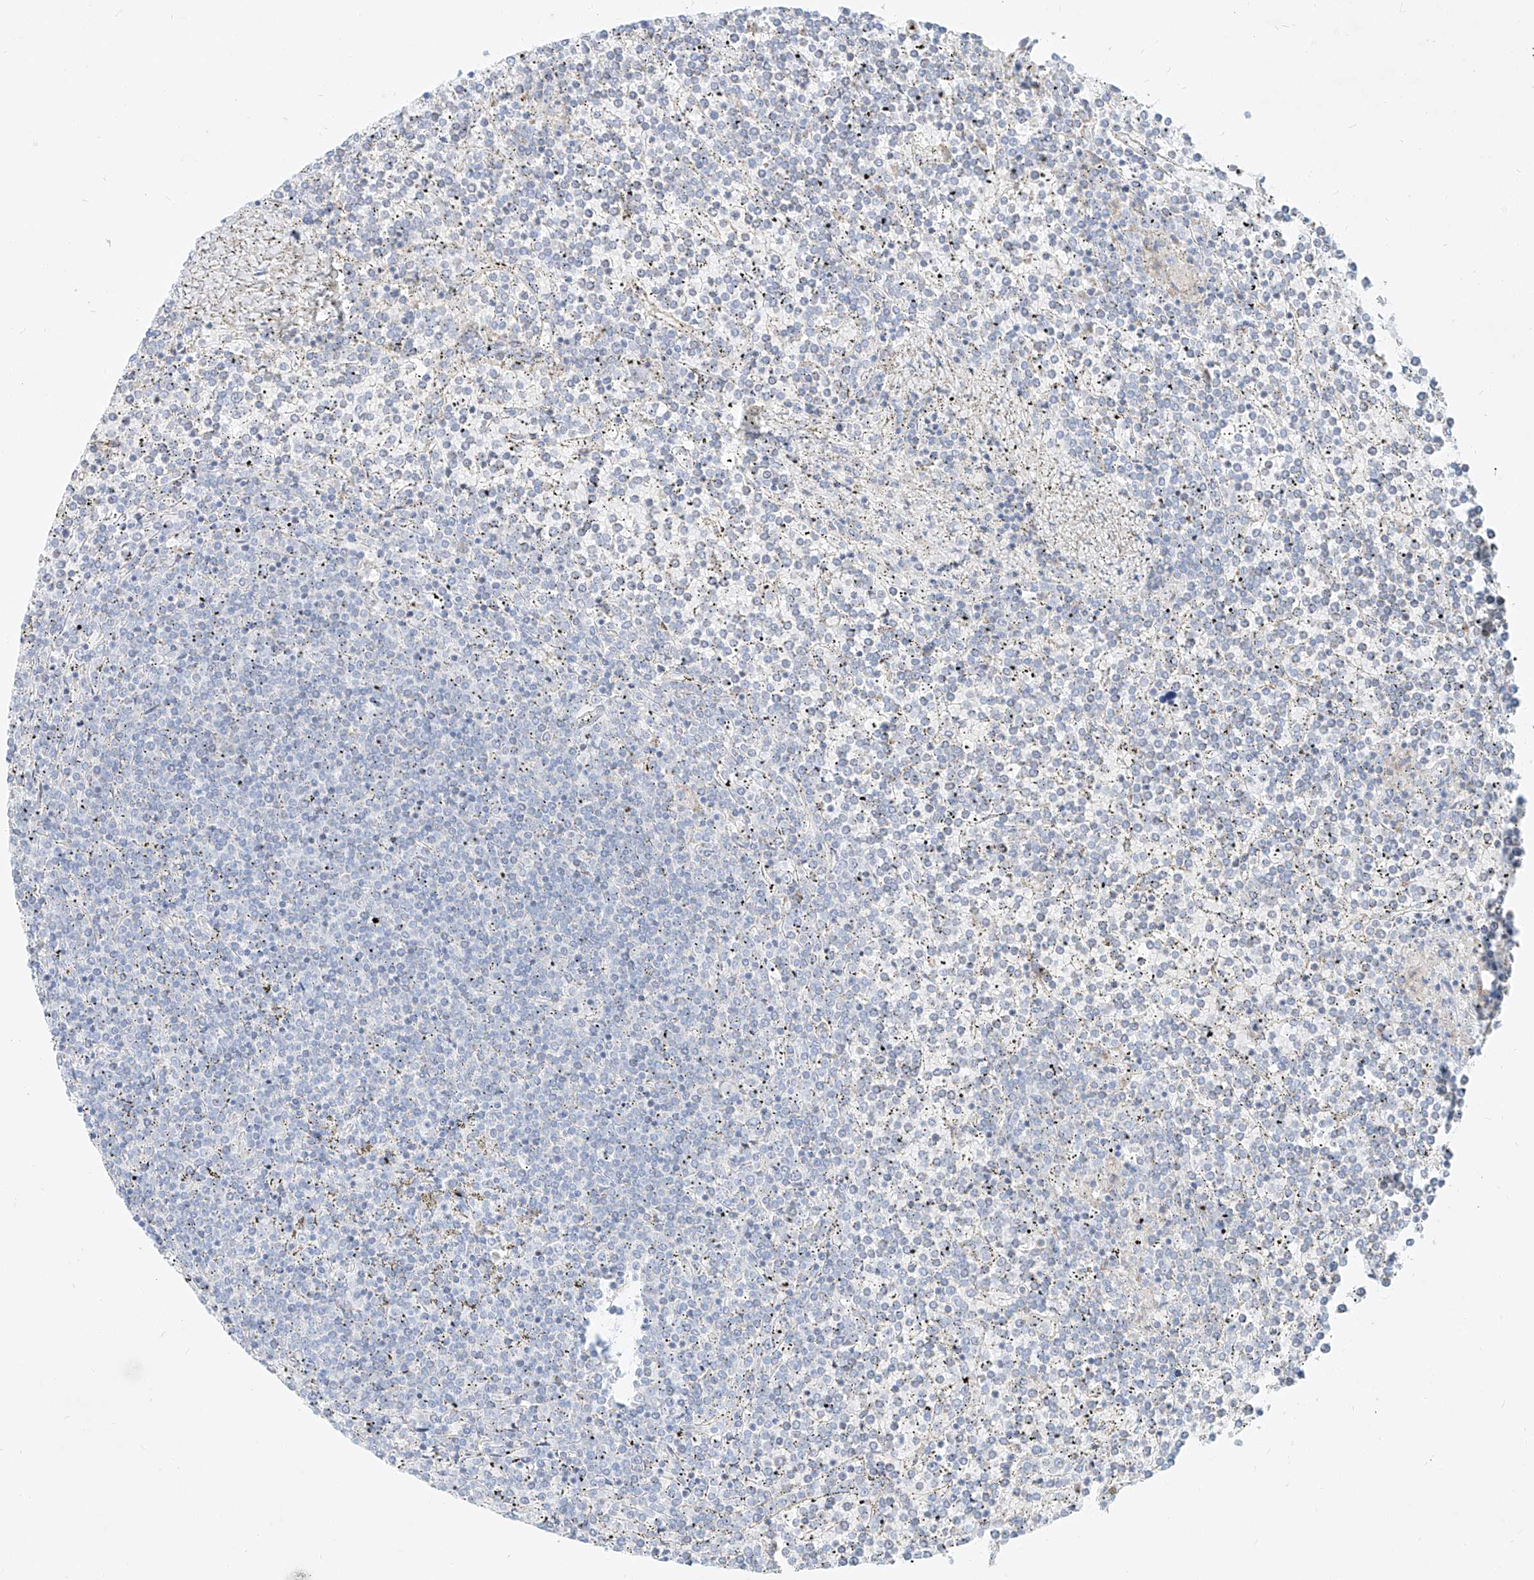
{"staining": {"intensity": "negative", "quantity": "none", "location": "none"}, "tissue": "lymphoma", "cell_type": "Tumor cells", "image_type": "cancer", "snomed": [{"axis": "morphology", "description": "Malignant lymphoma, non-Hodgkin's type, Low grade"}, {"axis": "topography", "description": "Spleen"}], "caption": "Immunohistochemistry (IHC) of human low-grade malignant lymphoma, non-Hodgkin's type demonstrates no staining in tumor cells.", "gene": "AJM1", "patient": {"sex": "female", "age": 19}}